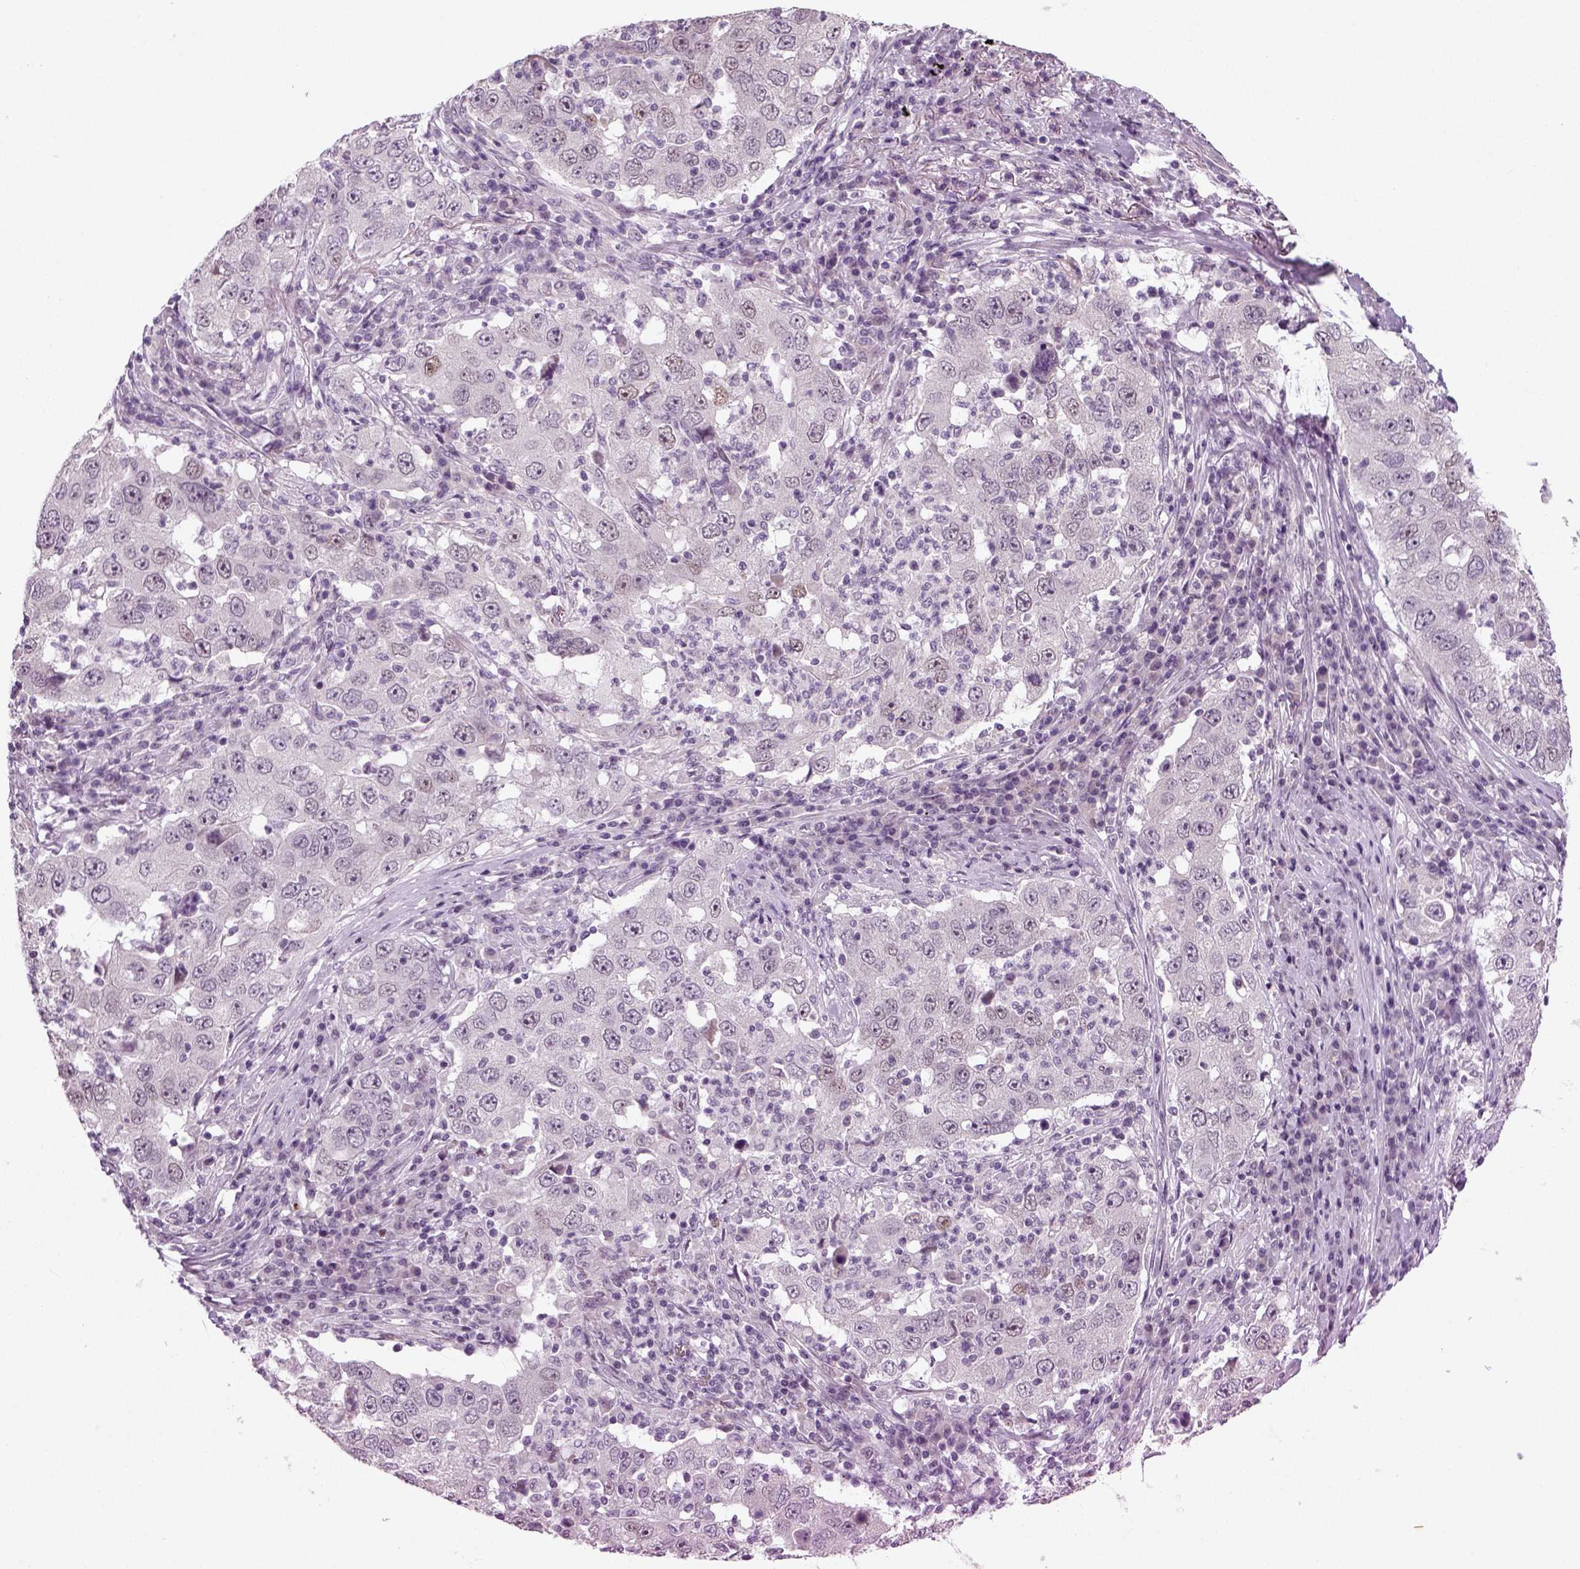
{"staining": {"intensity": "negative", "quantity": "none", "location": "none"}, "tissue": "lung cancer", "cell_type": "Tumor cells", "image_type": "cancer", "snomed": [{"axis": "morphology", "description": "Adenocarcinoma, NOS"}, {"axis": "topography", "description": "Lung"}], "caption": "The micrograph displays no significant expression in tumor cells of lung cancer (adenocarcinoma).", "gene": "SYNGAP1", "patient": {"sex": "male", "age": 73}}